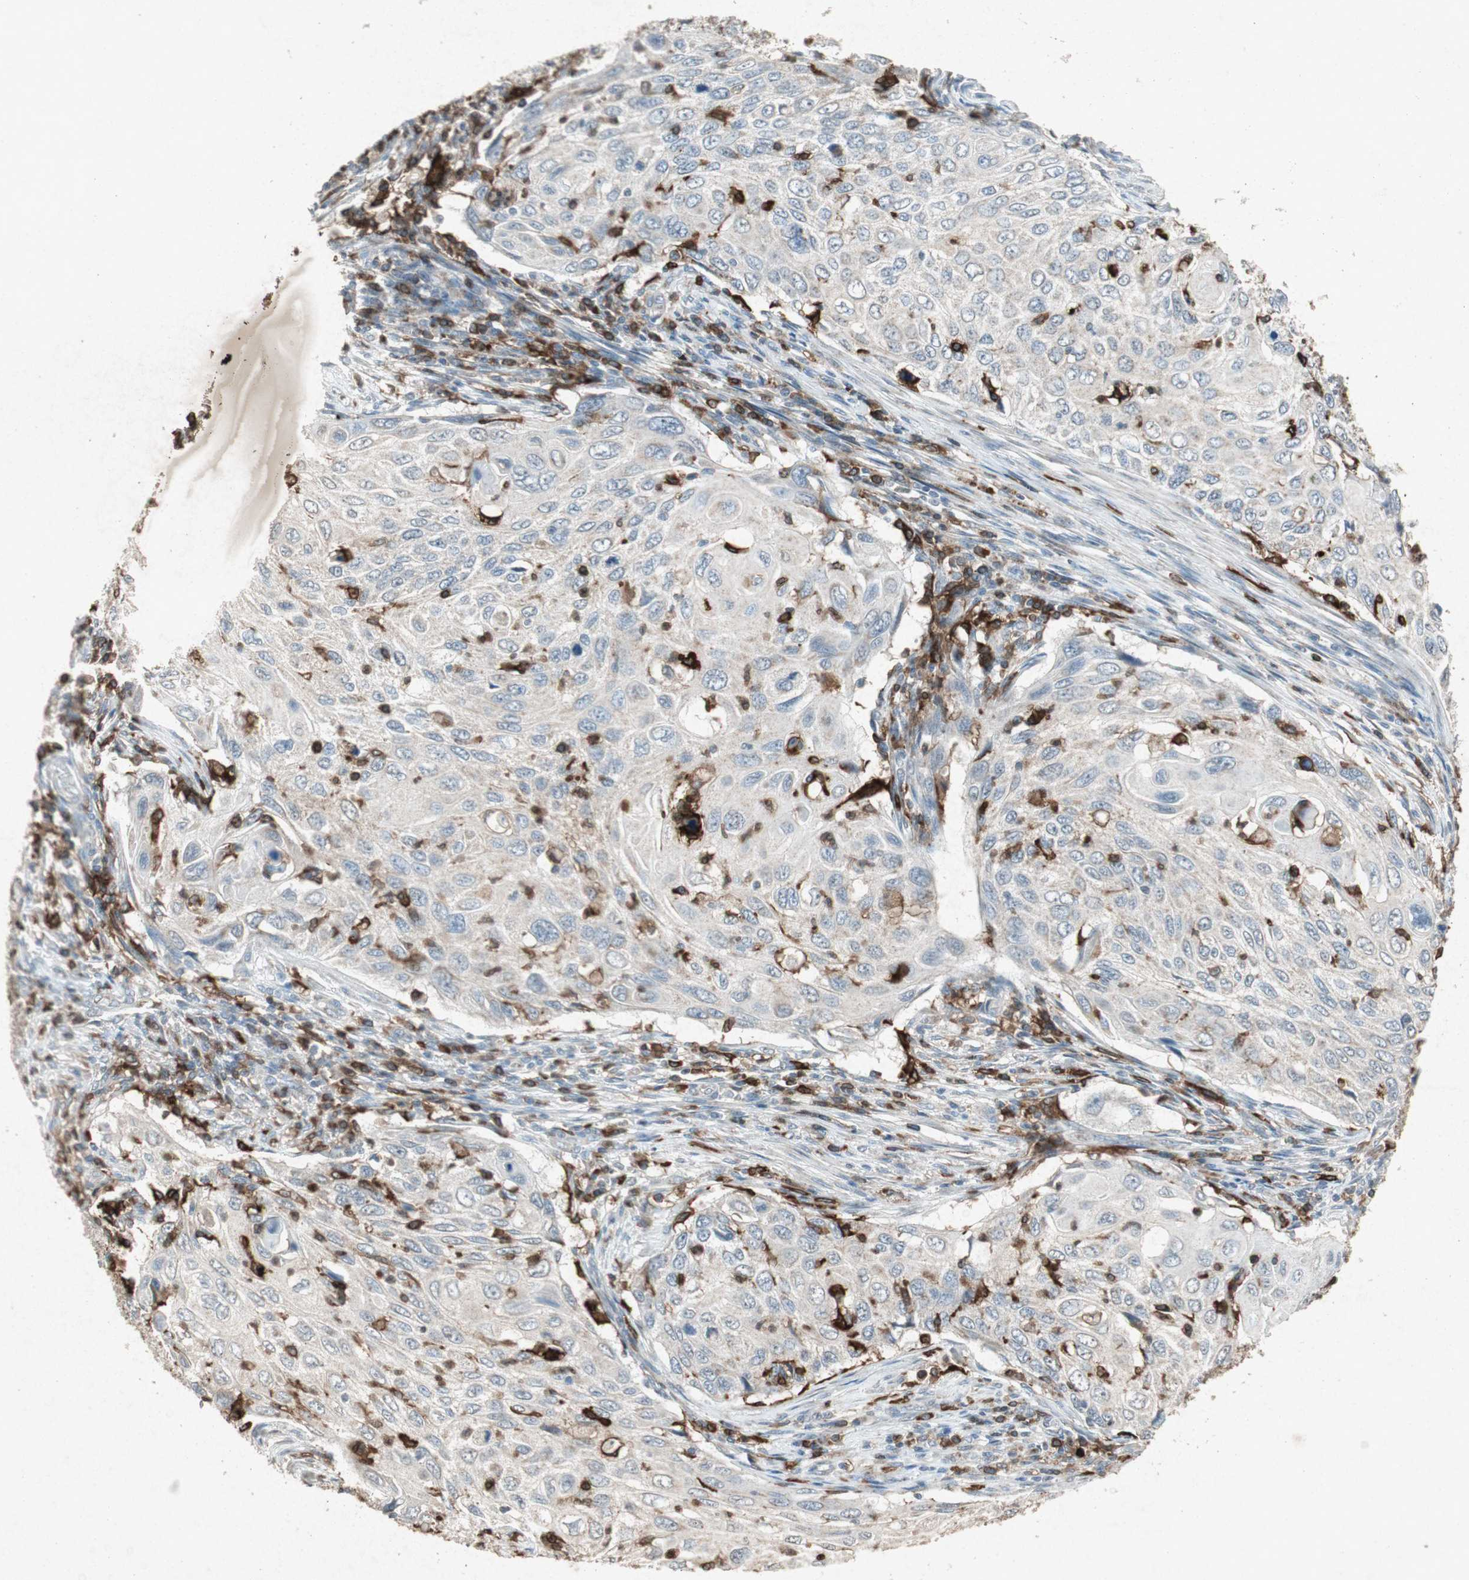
{"staining": {"intensity": "weak", "quantity": "25%-75%", "location": "cytoplasmic/membranous"}, "tissue": "cervical cancer", "cell_type": "Tumor cells", "image_type": "cancer", "snomed": [{"axis": "morphology", "description": "Squamous cell carcinoma, NOS"}, {"axis": "topography", "description": "Cervix"}], "caption": "Immunohistochemistry micrograph of neoplastic tissue: human cervical squamous cell carcinoma stained using immunohistochemistry displays low levels of weak protein expression localized specifically in the cytoplasmic/membranous of tumor cells, appearing as a cytoplasmic/membranous brown color.", "gene": "TYROBP", "patient": {"sex": "female", "age": 70}}